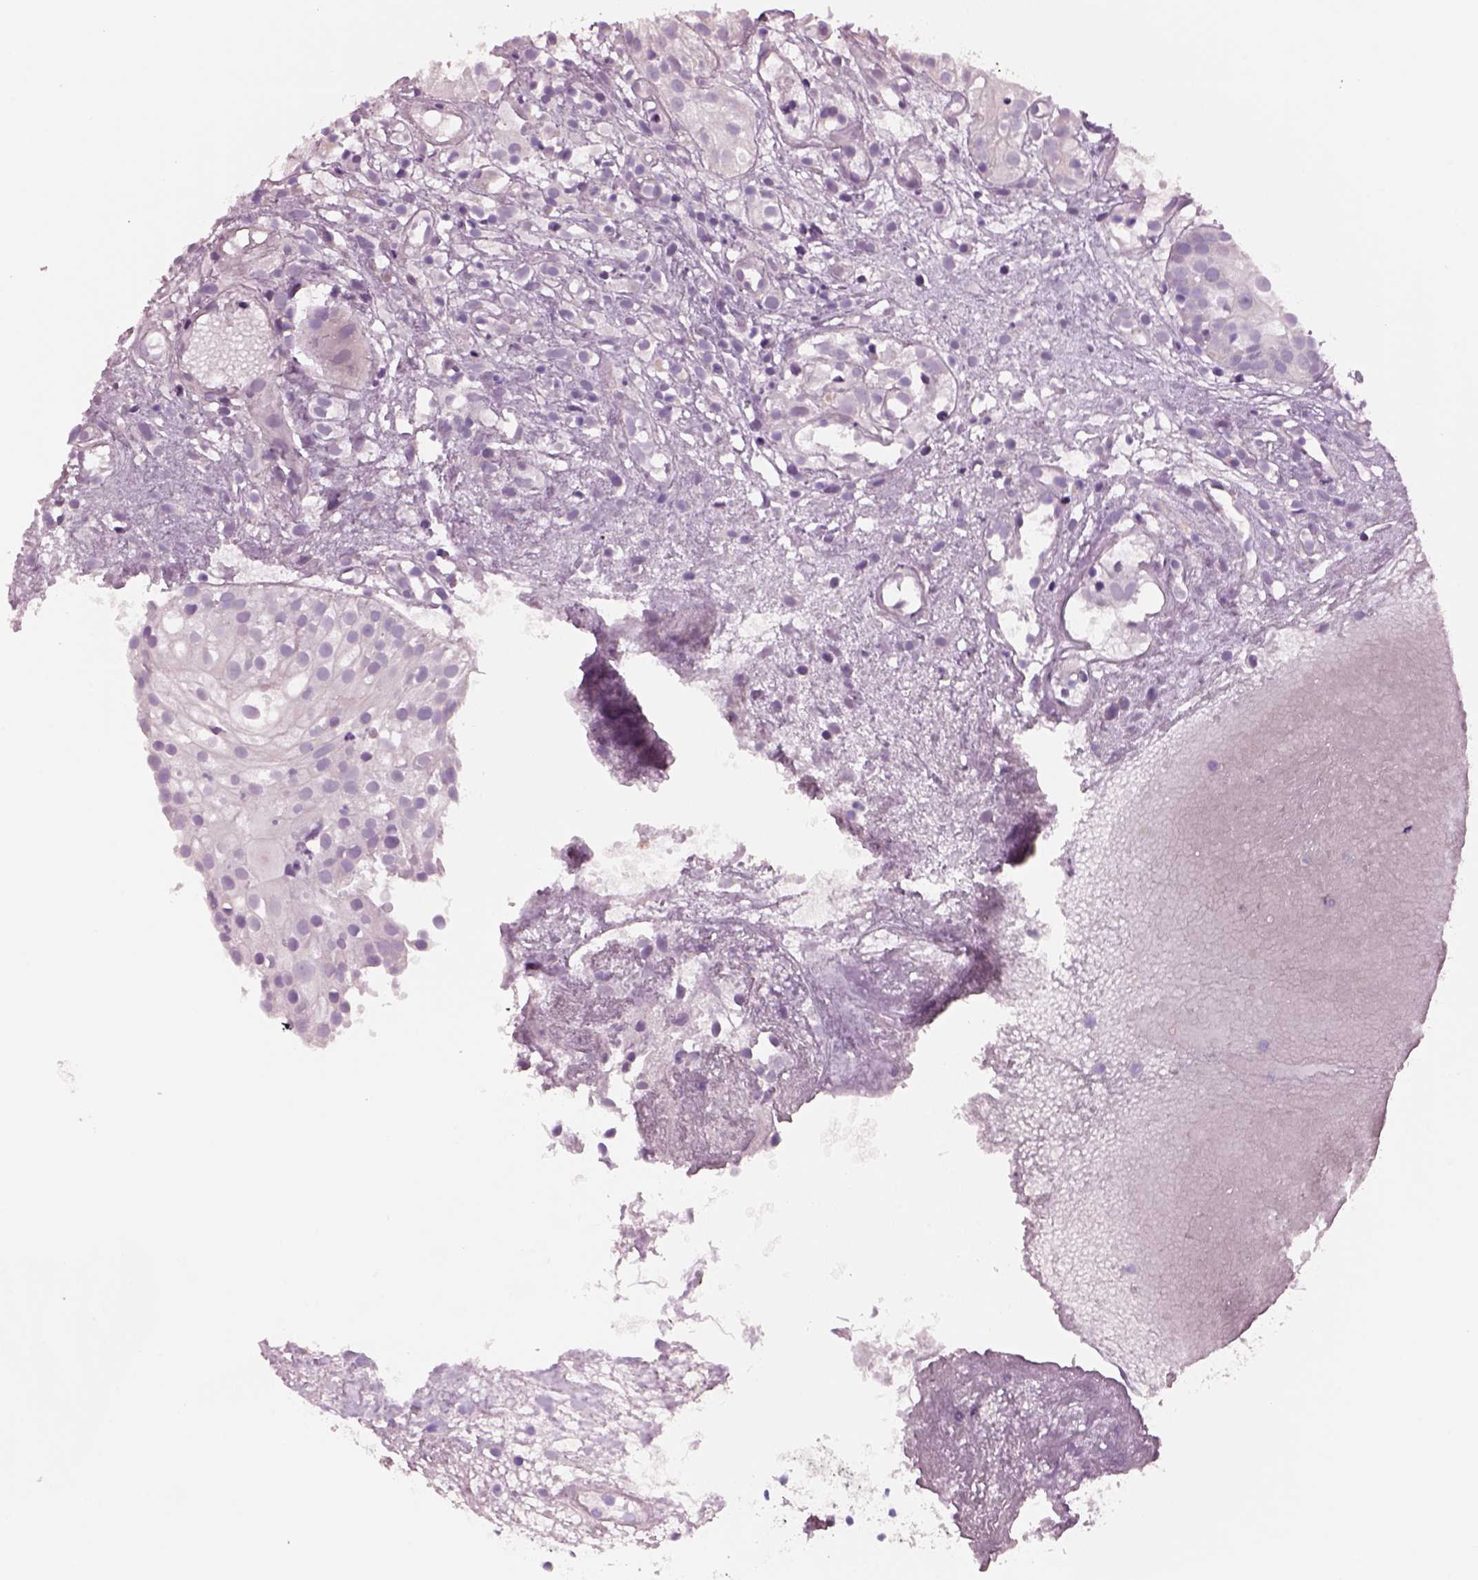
{"staining": {"intensity": "negative", "quantity": "none", "location": "none"}, "tissue": "prostate cancer", "cell_type": "Tumor cells", "image_type": "cancer", "snomed": [{"axis": "morphology", "description": "Adenocarcinoma, High grade"}, {"axis": "topography", "description": "Prostate"}], "caption": "The micrograph demonstrates no significant staining in tumor cells of prostate cancer.", "gene": "SCML2", "patient": {"sex": "male", "age": 79}}